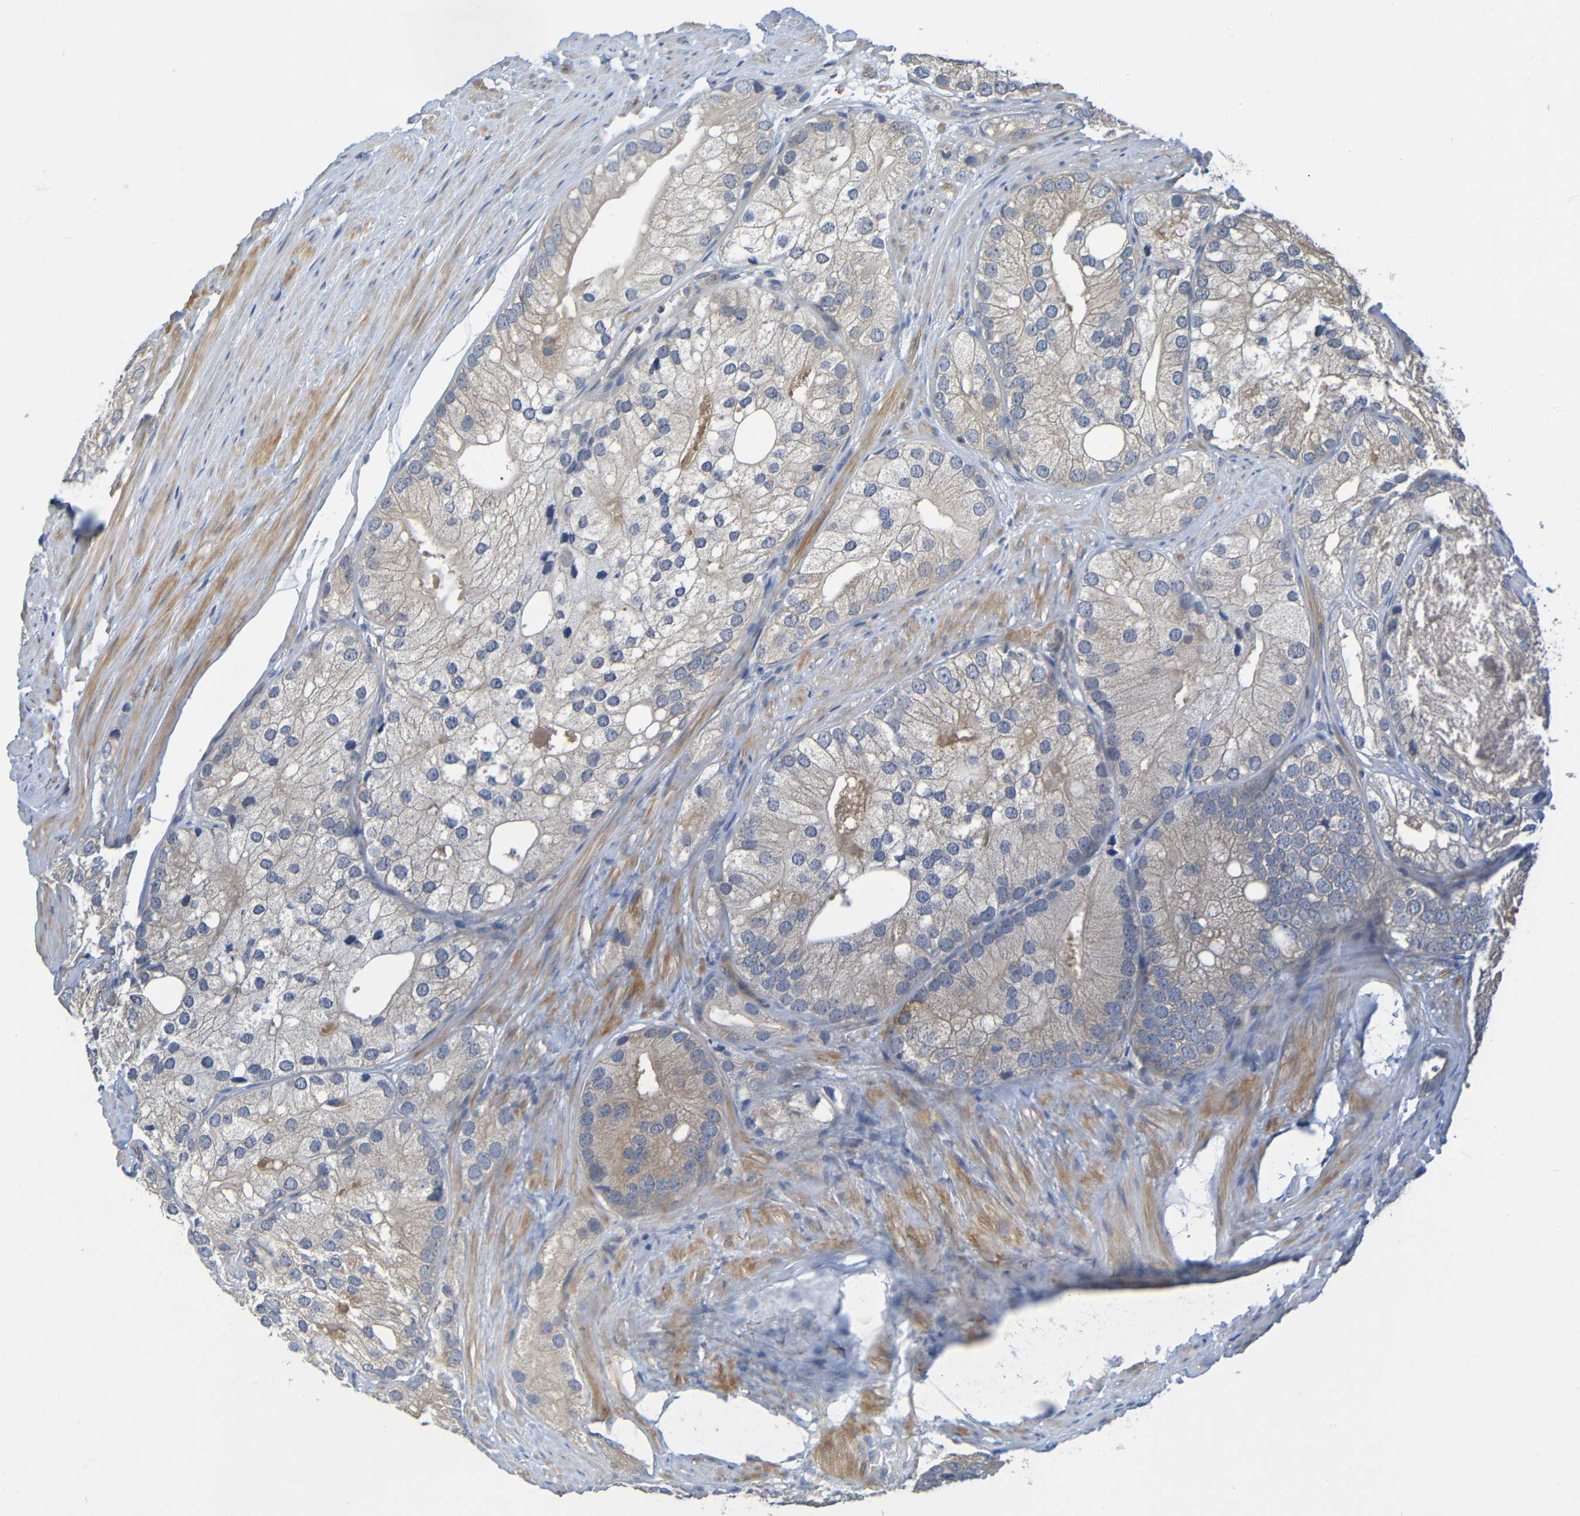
{"staining": {"intensity": "weak", "quantity": "<25%", "location": "cytoplasmic/membranous"}, "tissue": "prostate cancer", "cell_type": "Tumor cells", "image_type": "cancer", "snomed": [{"axis": "morphology", "description": "Adenocarcinoma, Low grade"}, {"axis": "topography", "description": "Prostate"}], "caption": "Immunohistochemistry photomicrograph of human low-grade adenocarcinoma (prostate) stained for a protein (brown), which demonstrates no staining in tumor cells. (Brightfield microscopy of DAB IHC at high magnification).", "gene": "CYP4F2", "patient": {"sex": "male", "age": 69}}